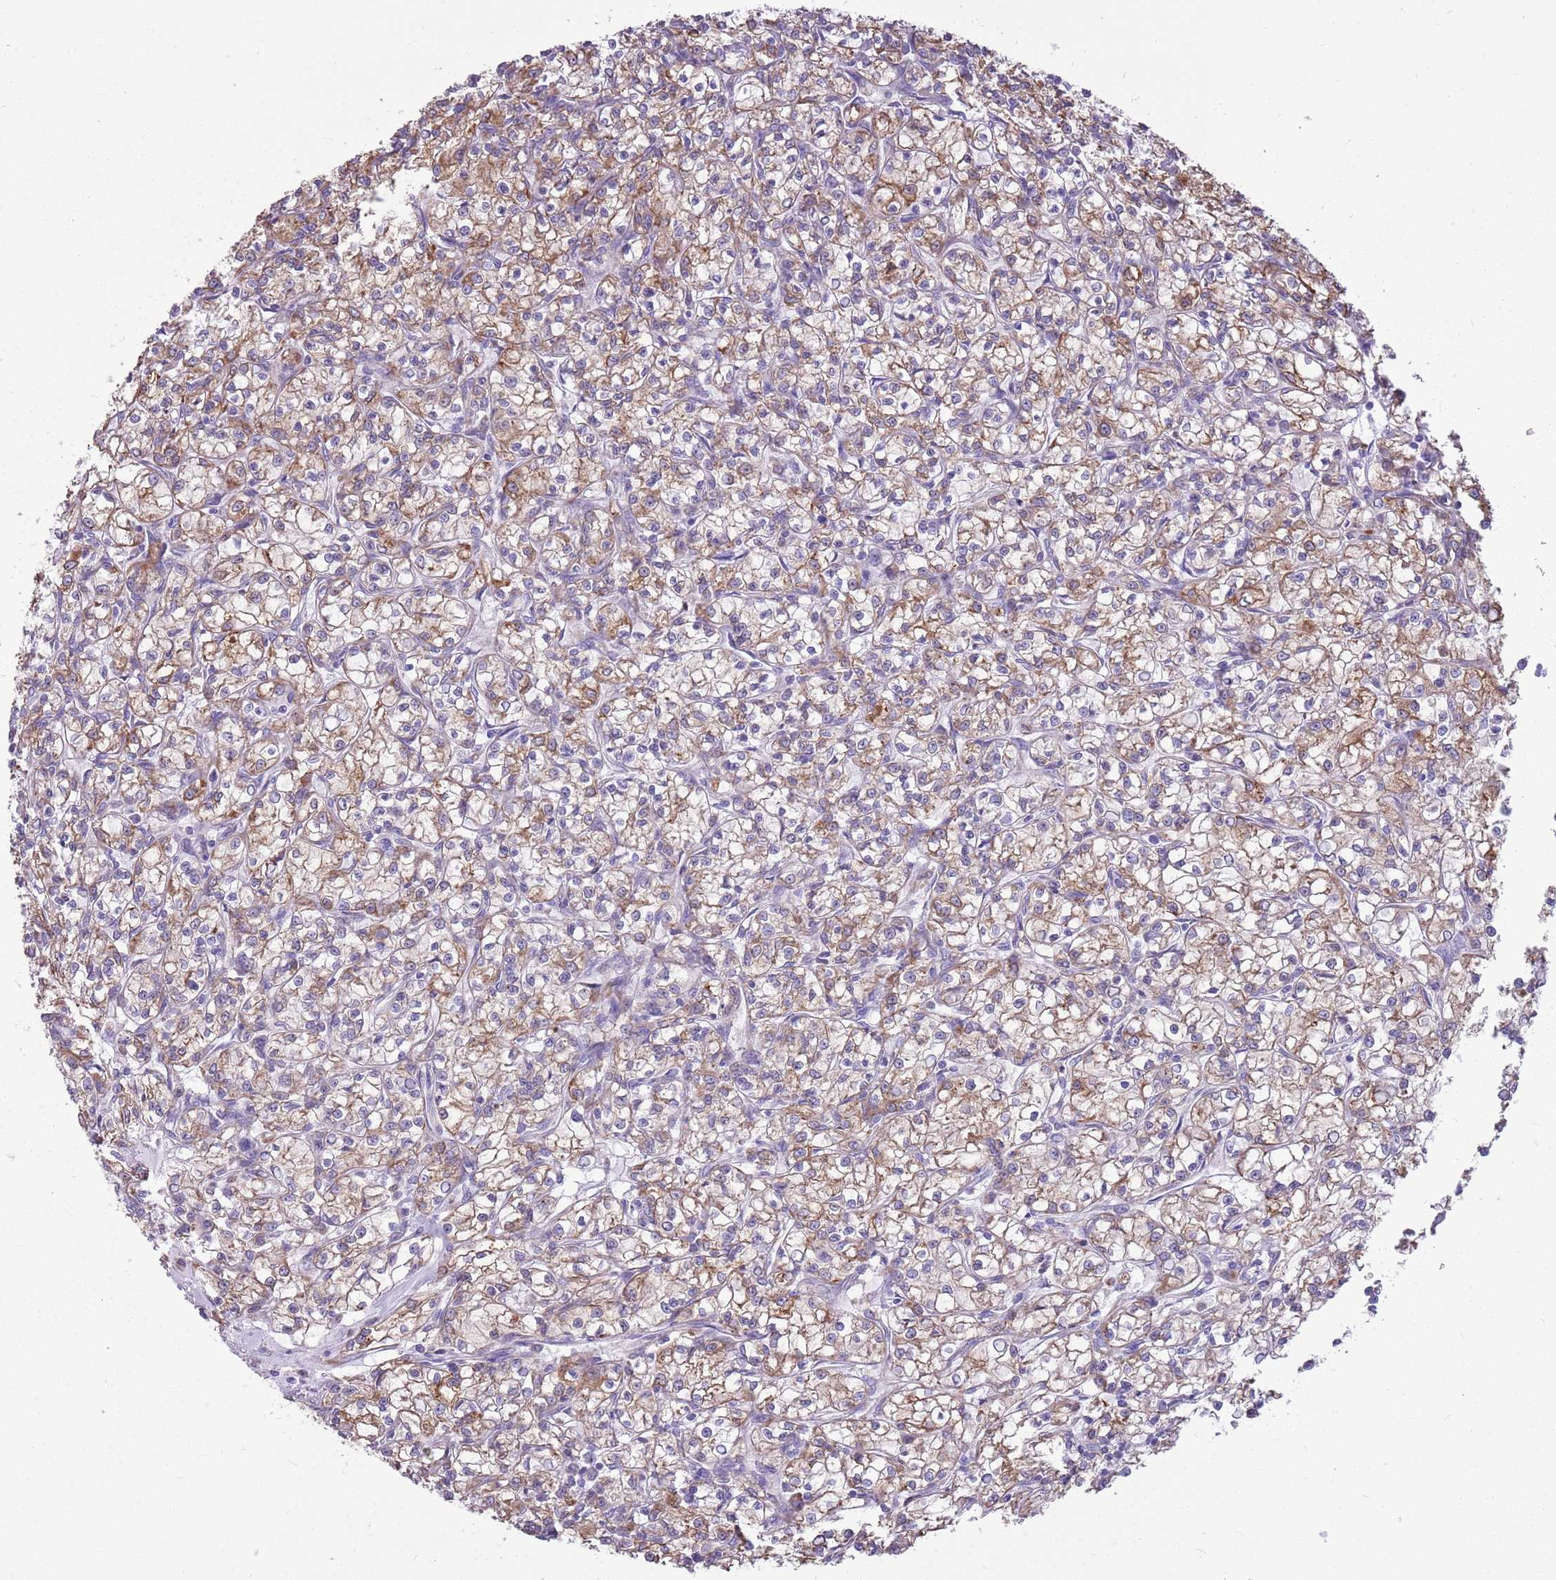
{"staining": {"intensity": "moderate", "quantity": ">75%", "location": "cytoplasmic/membranous"}, "tissue": "renal cancer", "cell_type": "Tumor cells", "image_type": "cancer", "snomed": [{"axis": "morphology", "description": "Adenocarcinoma, NOS"}, {"axis": "topography", "description": "Kidney"}], "caption": "An immunohistochemistry histopathology image of neoplastic tissue is shown. Protein staining in brown shows moderate cytoplasmic/membranous positivity in renal cancer (adenocarcinoma) within tumor cells.", "gene": "KCTD19", "patient": {"sex": "female", "age": 59}}